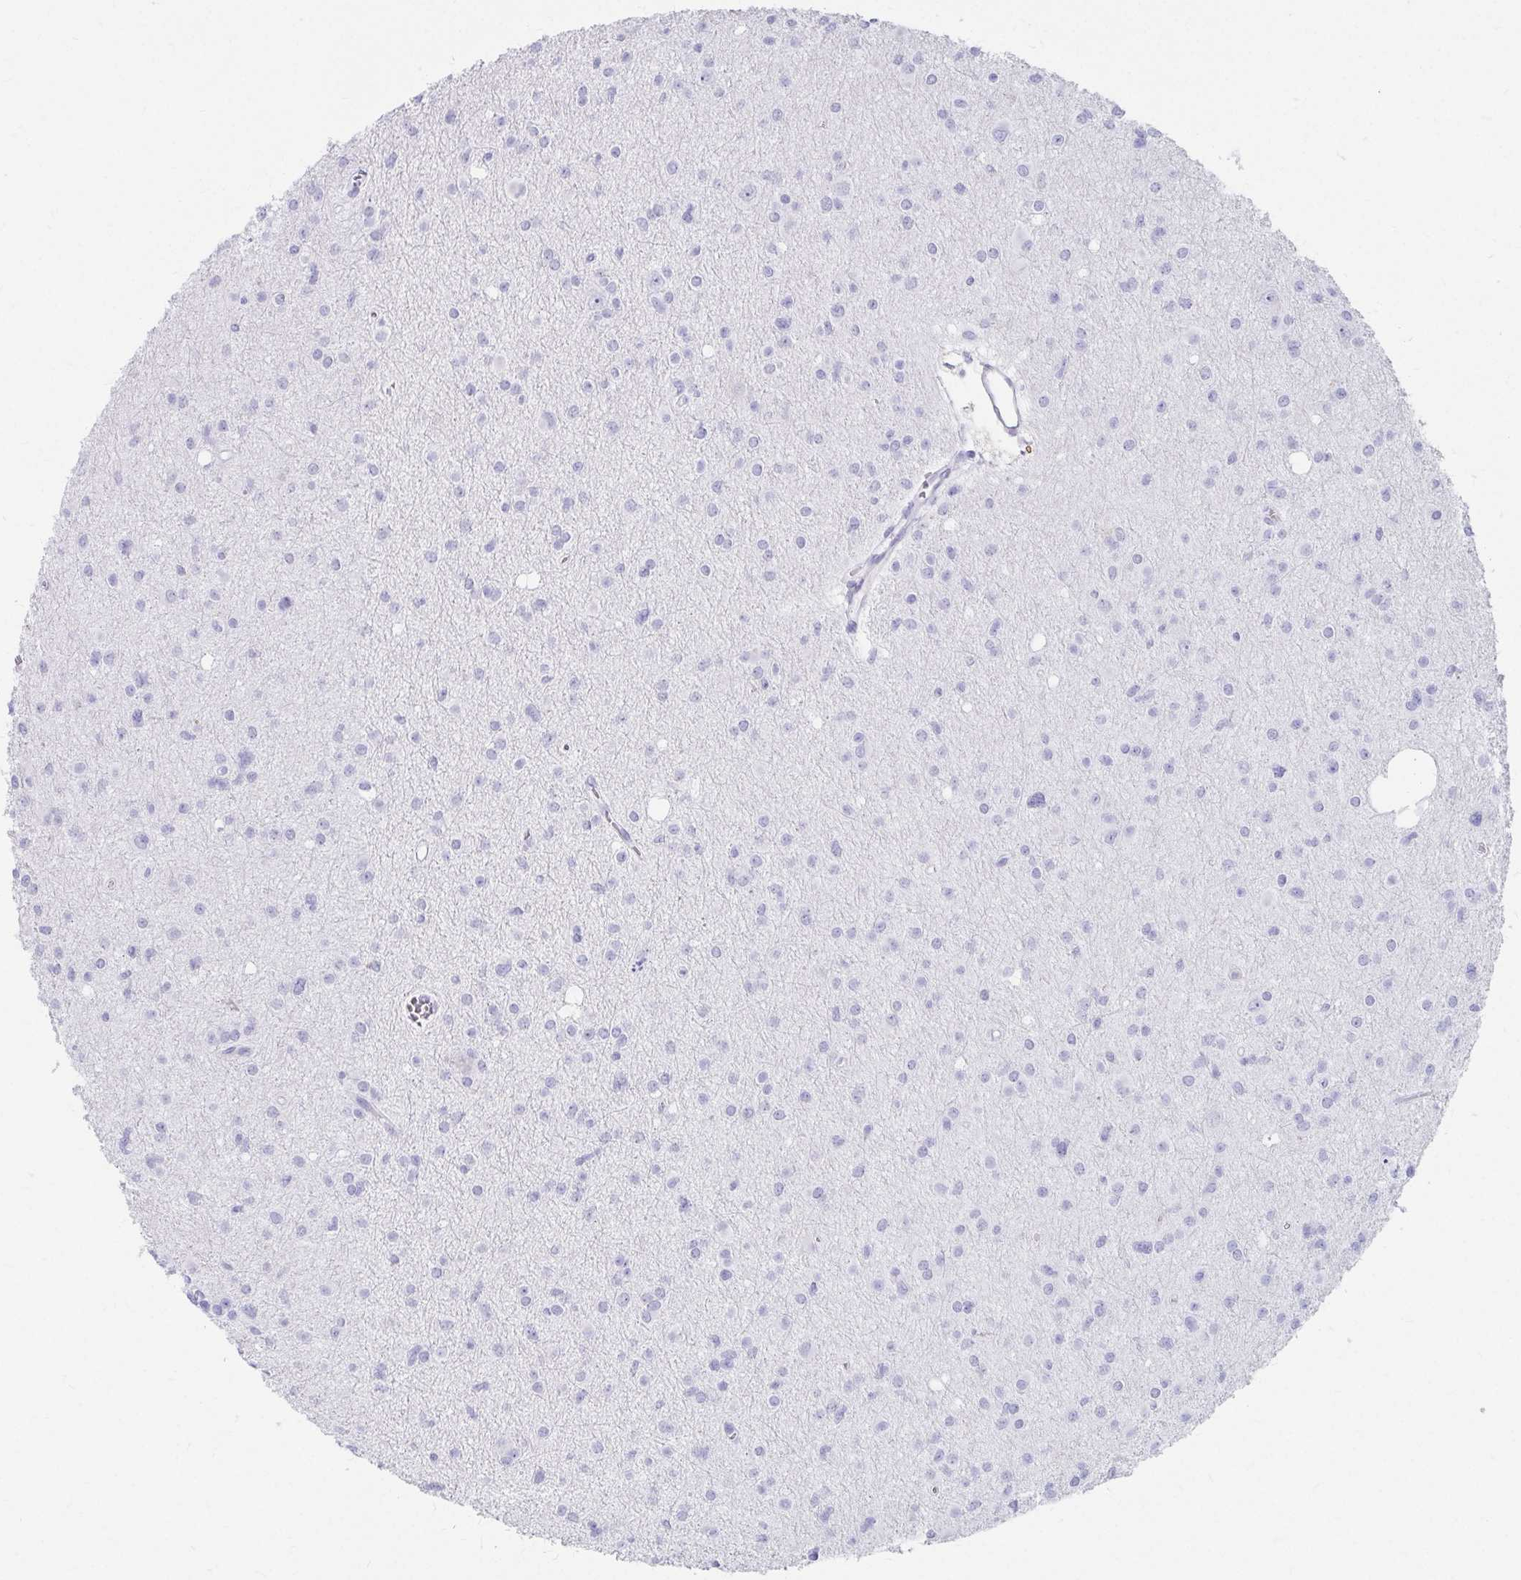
{"staining": {"intensity": "negative", "quantity": "none", "location": "none"}, "tissue": "glioma", "cell_type": "Tumor cells", "image_type": "cancer", "snomed": [{"axis": "morphology", "description": "Glioma, malignant, High grade"}, {"axis": "topography", "description": "Brain"}], "caption": "There is no significant staining in tumor cells of high-grade glioma (malignant).", "gene": "DPEP3", "patient": {"sex": "male", "age": 23}}